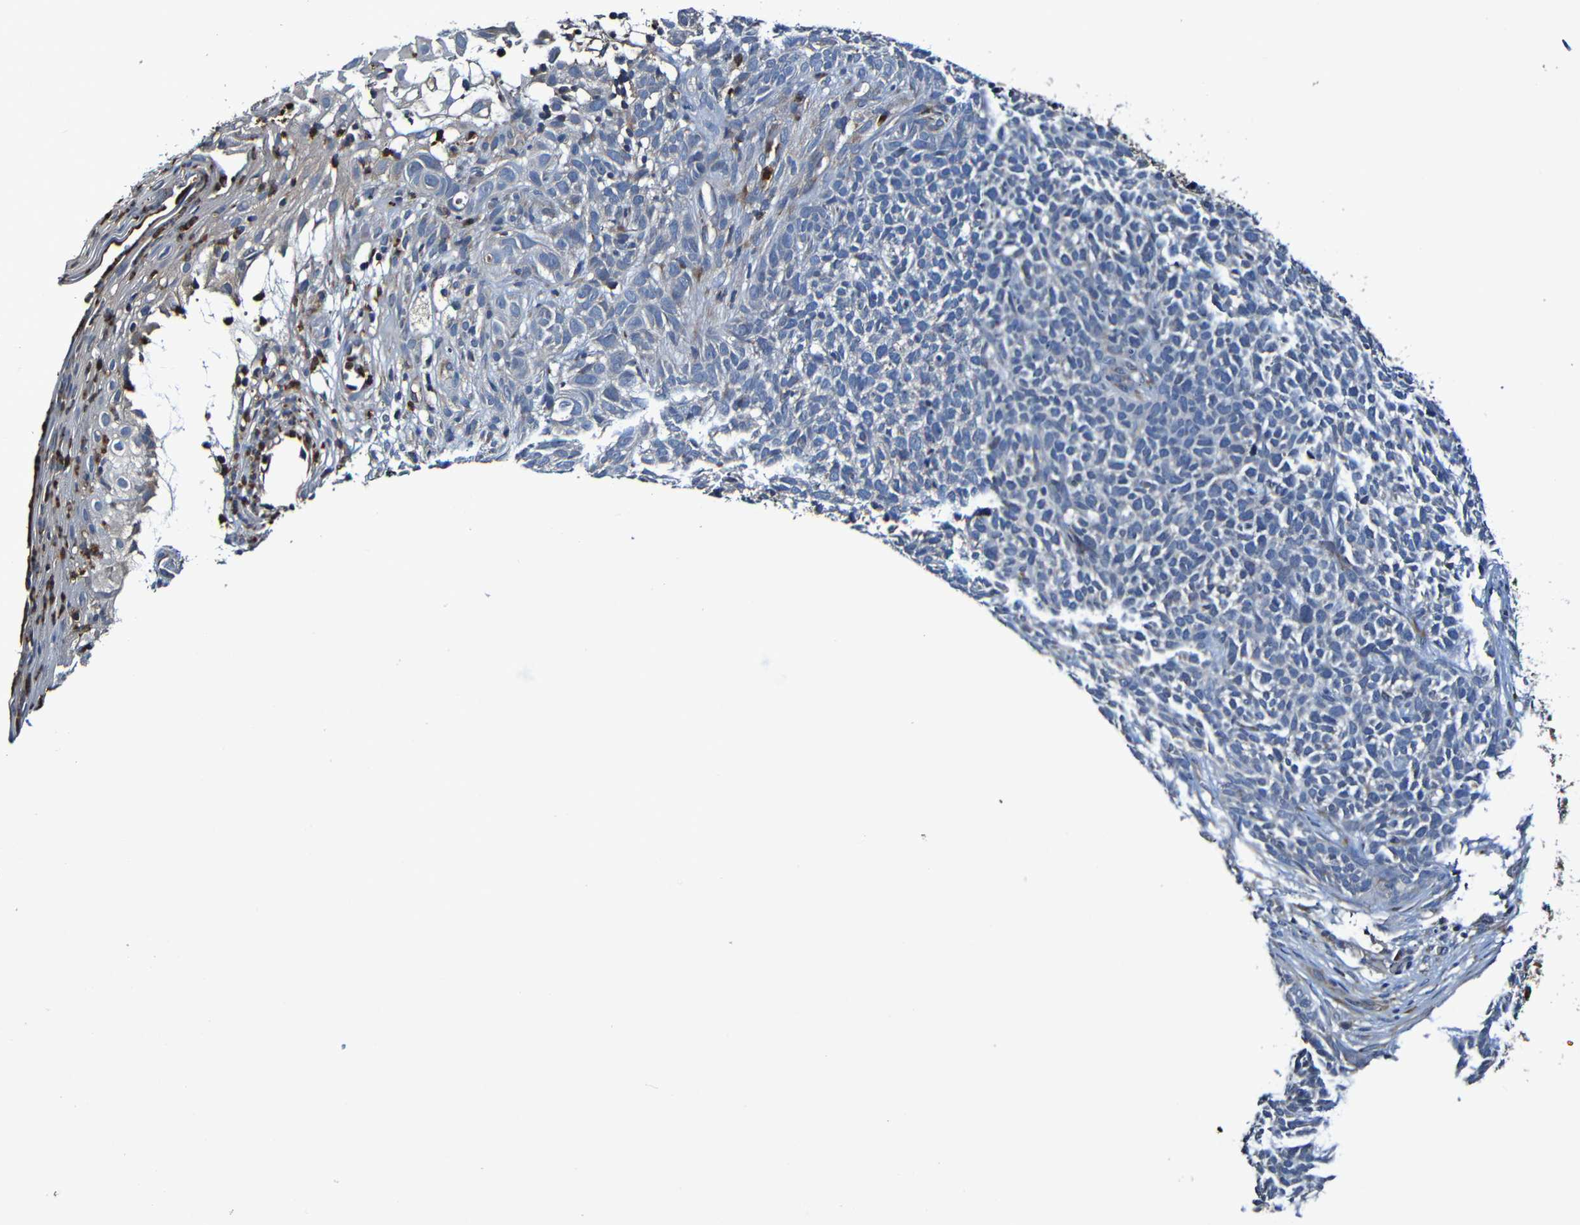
{"staining": {"intensity": "weak", "quantity": "<25%", "location": "cytoplasmic/membranous"}, "tissue": "skin cancer", "cell_type": "Tumor cells", "image_type": "cancer", "snomed": [{"axis": "morphology", "description": "Basal cell carcinoma"}, {"axis": "topography", "description": "Skin"}], "caption": "Skin cancer (basal cell carcinoma) was stained to show a protein in brown. There is no significant expression in tumor cells.", "gene": "ADAM15", "patient": {"sex": "female", "age": 84}}